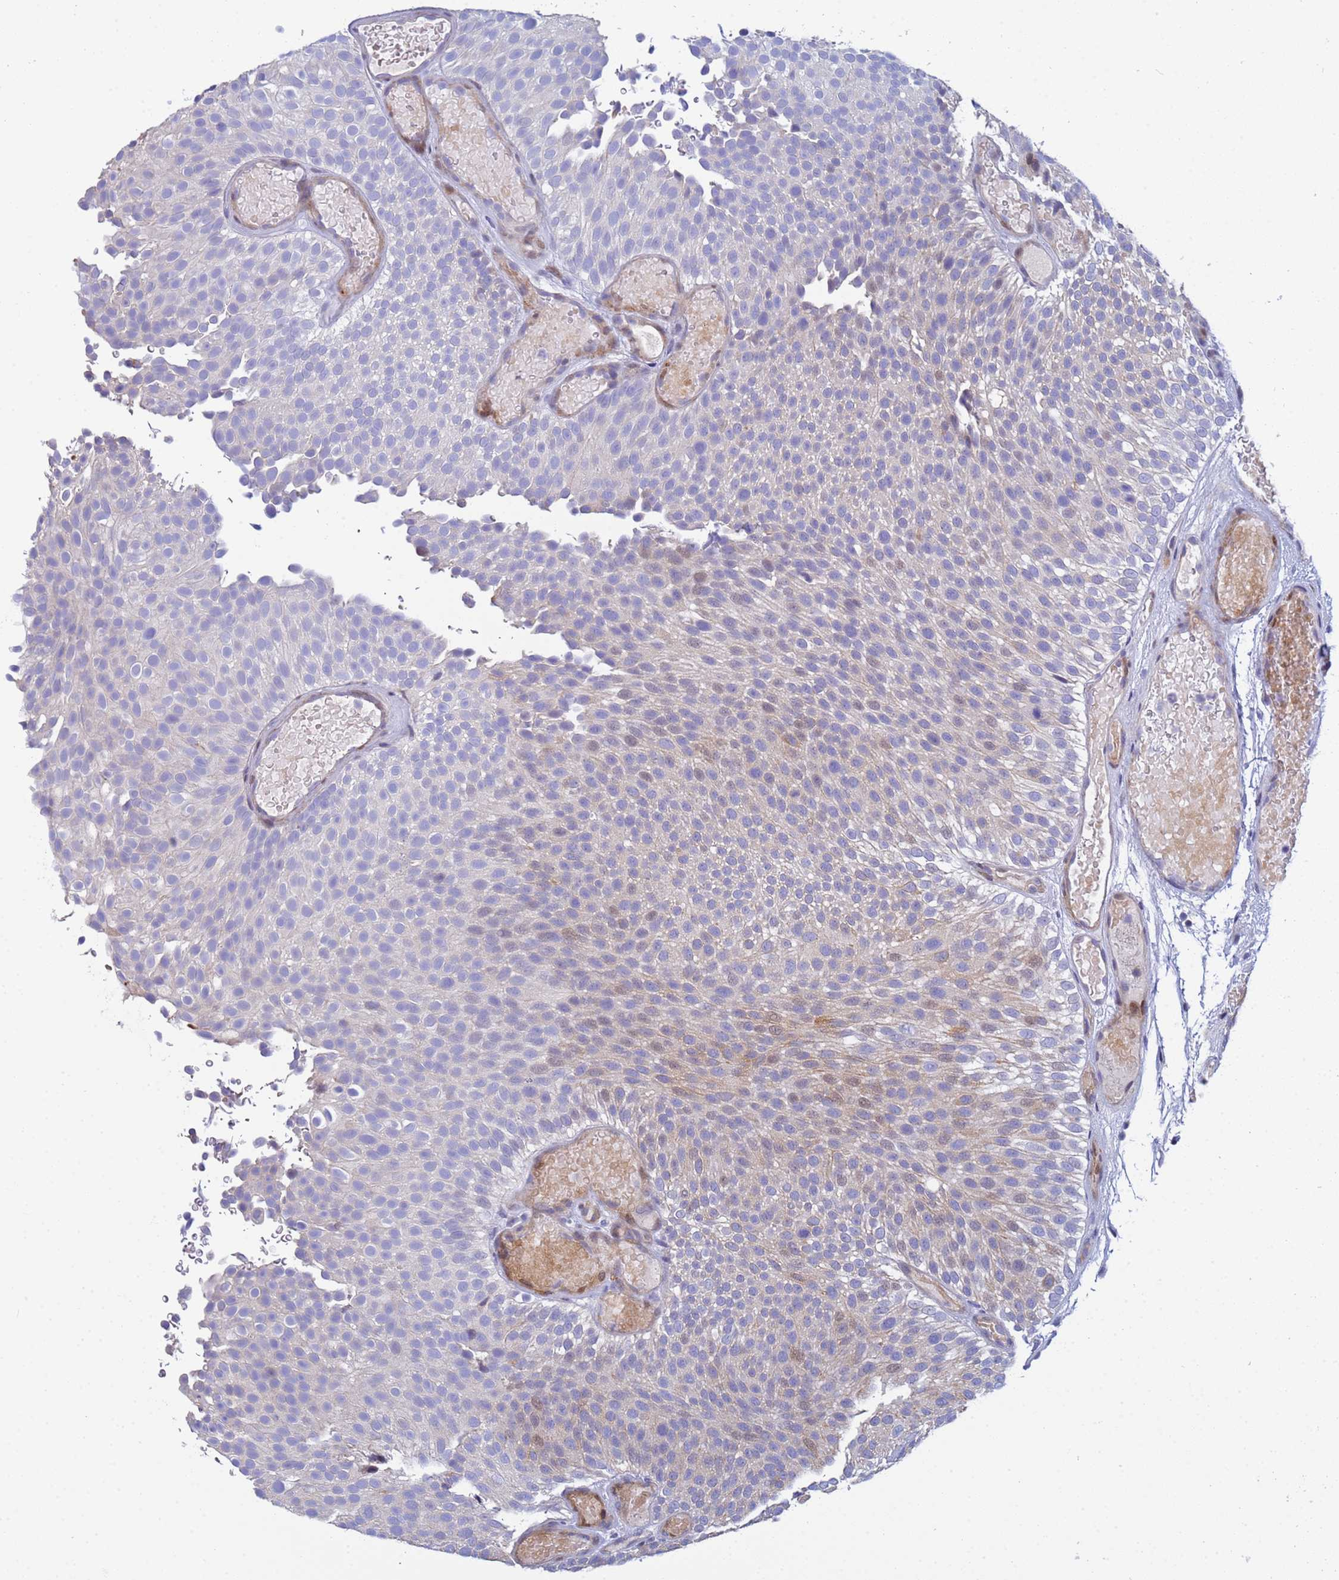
{"staining": {"intensity": "weak", "quantity": "<25%", "location": "cytoplasmic/membranous,nuclear"}, "tissue": "urothelial cancer", "cell_type": "Tumor cells", "image_type": "cancer", "snomed": [{"axis": "morphology", "description": "Urothelial carcinoma, Low grade"}, {"axis": "topography", "description": "Urinary bladder"}], "caption": "Immunohistochemistry (IHC) photomicrograph of neoplastic tissue: human urothelial cancer stained with DAB (3,3'-diaminobenzidine) exhibits no significant protein staining in tumor cells. The staining was performed using DAB (3,3'-diaminobenzidine) to visualize the protein expression in brown, while the nuclei were stained in blue with hematoxylin (Magnification: 20x).", "gene": "PPP6R1", "patient": {"sex": "male", "age": 78}}